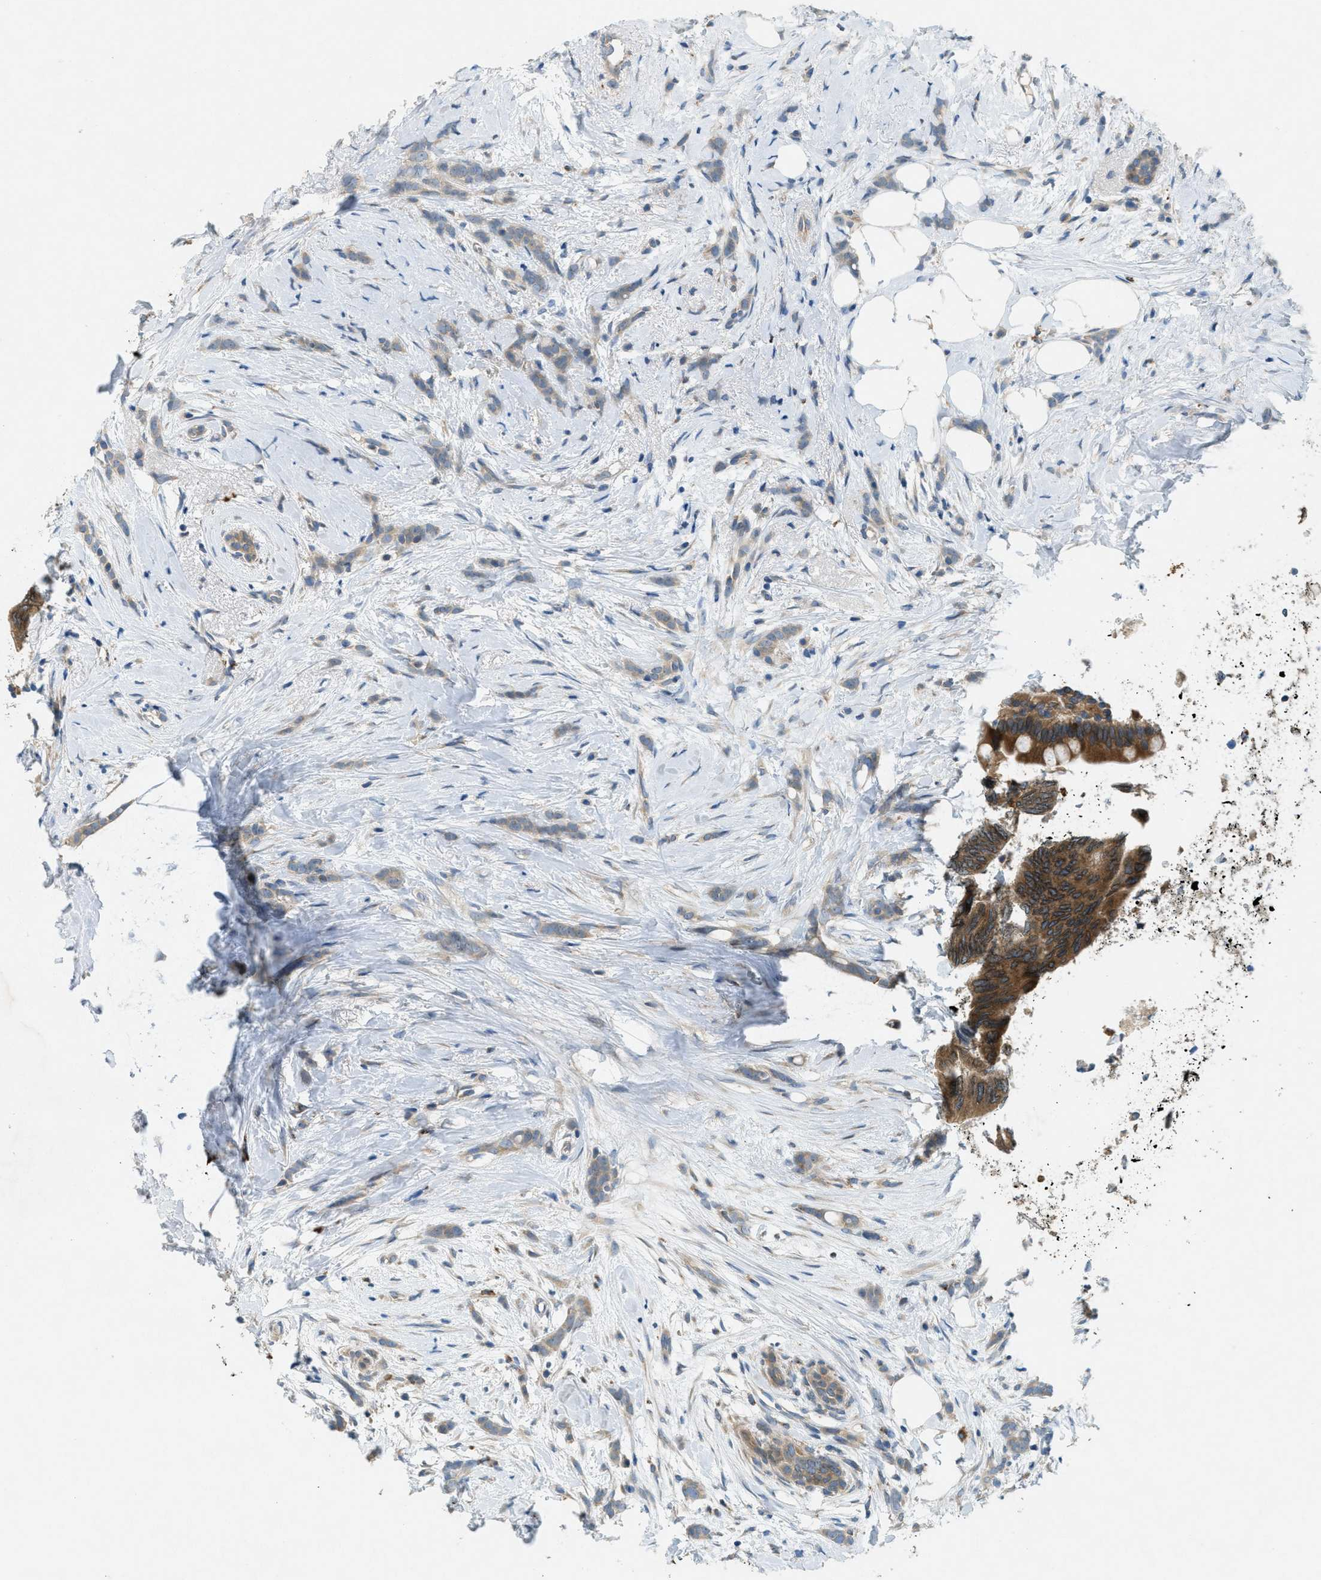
{"staining": {"intensity": "weak", "quantity": ">75%", "location": "cytoplasmic/membranous"}, "tissue": "breast cancer", "cell_type": "Tumor cells", "image_type": "cancer", "snomed": [{"axis": "morphology", "description": "Lobular carcinoma, in situ"}, {"axis": "morphology", "description": "Lobular carcinoma"}, {"axis": "topography", "description": "Breast"}], "caption": "Lobular carcinoma (breast) stained with DAB (3,3'-diaminobenzidine) IHC exhibits low levels of weak cytoplasmic/membranous positivity in about >75% of tumor cells. Using DAB (brown) and hematoxylin (blue) stains, captured at high magnification using brightfield microscopy.", "gene": "SIGMAR1", "patient": {"sex": "female", "age": 41}}